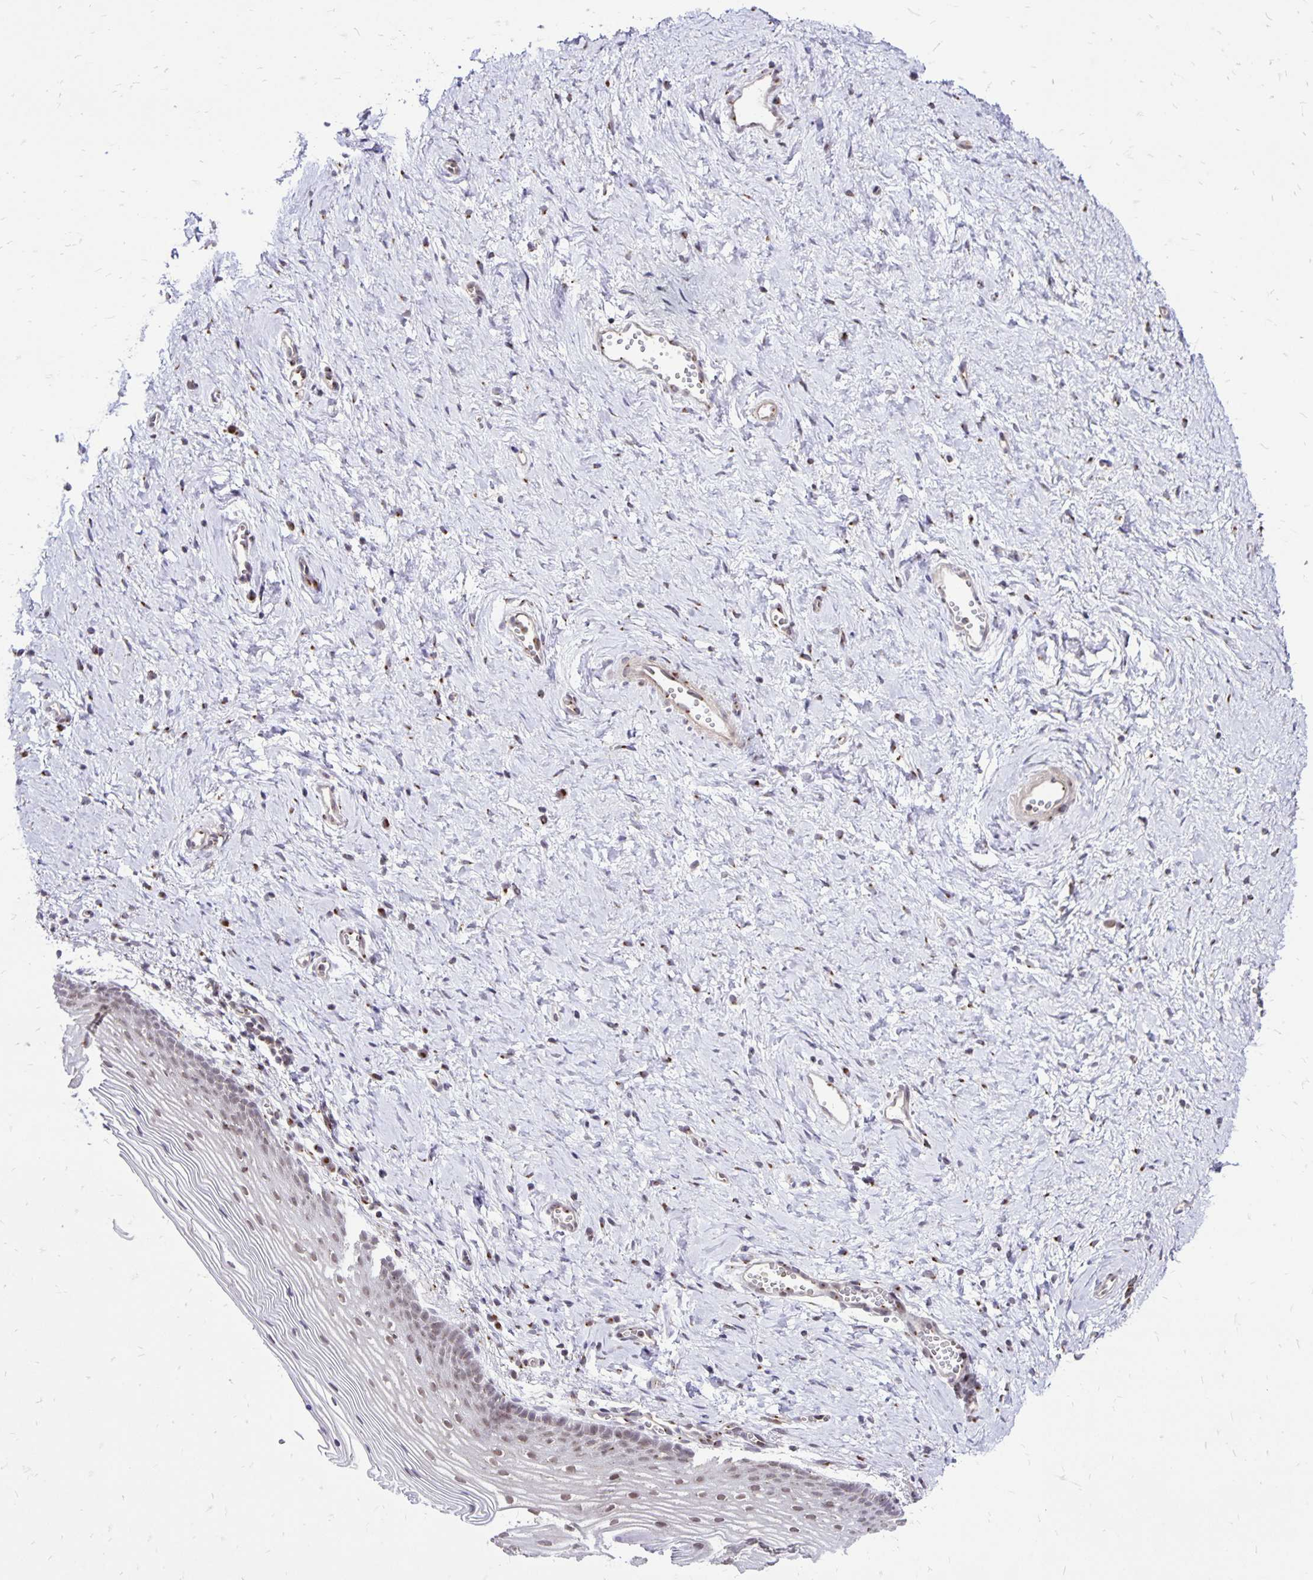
{"staining": {"intensity": "weak", "quantity": "25%-75%", "location": "cytoplasmic/membranous,nuclear"}, "tissue": "vagina", "cell_type": "Squamous epithelial cells", "image_type": "normal", "snomed": [{"axis": "morphology", "description": "Normal tissue, NOS"}, {"axis": "topography", "description": "Vagina"}], "caption": "A histopathology image showing weak cytoplasmic/membranous,nuclear expression in about 25%-75% of squamous epithelial cells in unremarkable vagina, as visualized by brown immunohistochemical staining.", "gene": "GOLGA5", "patient": {"sex": "female", "age": 56}}